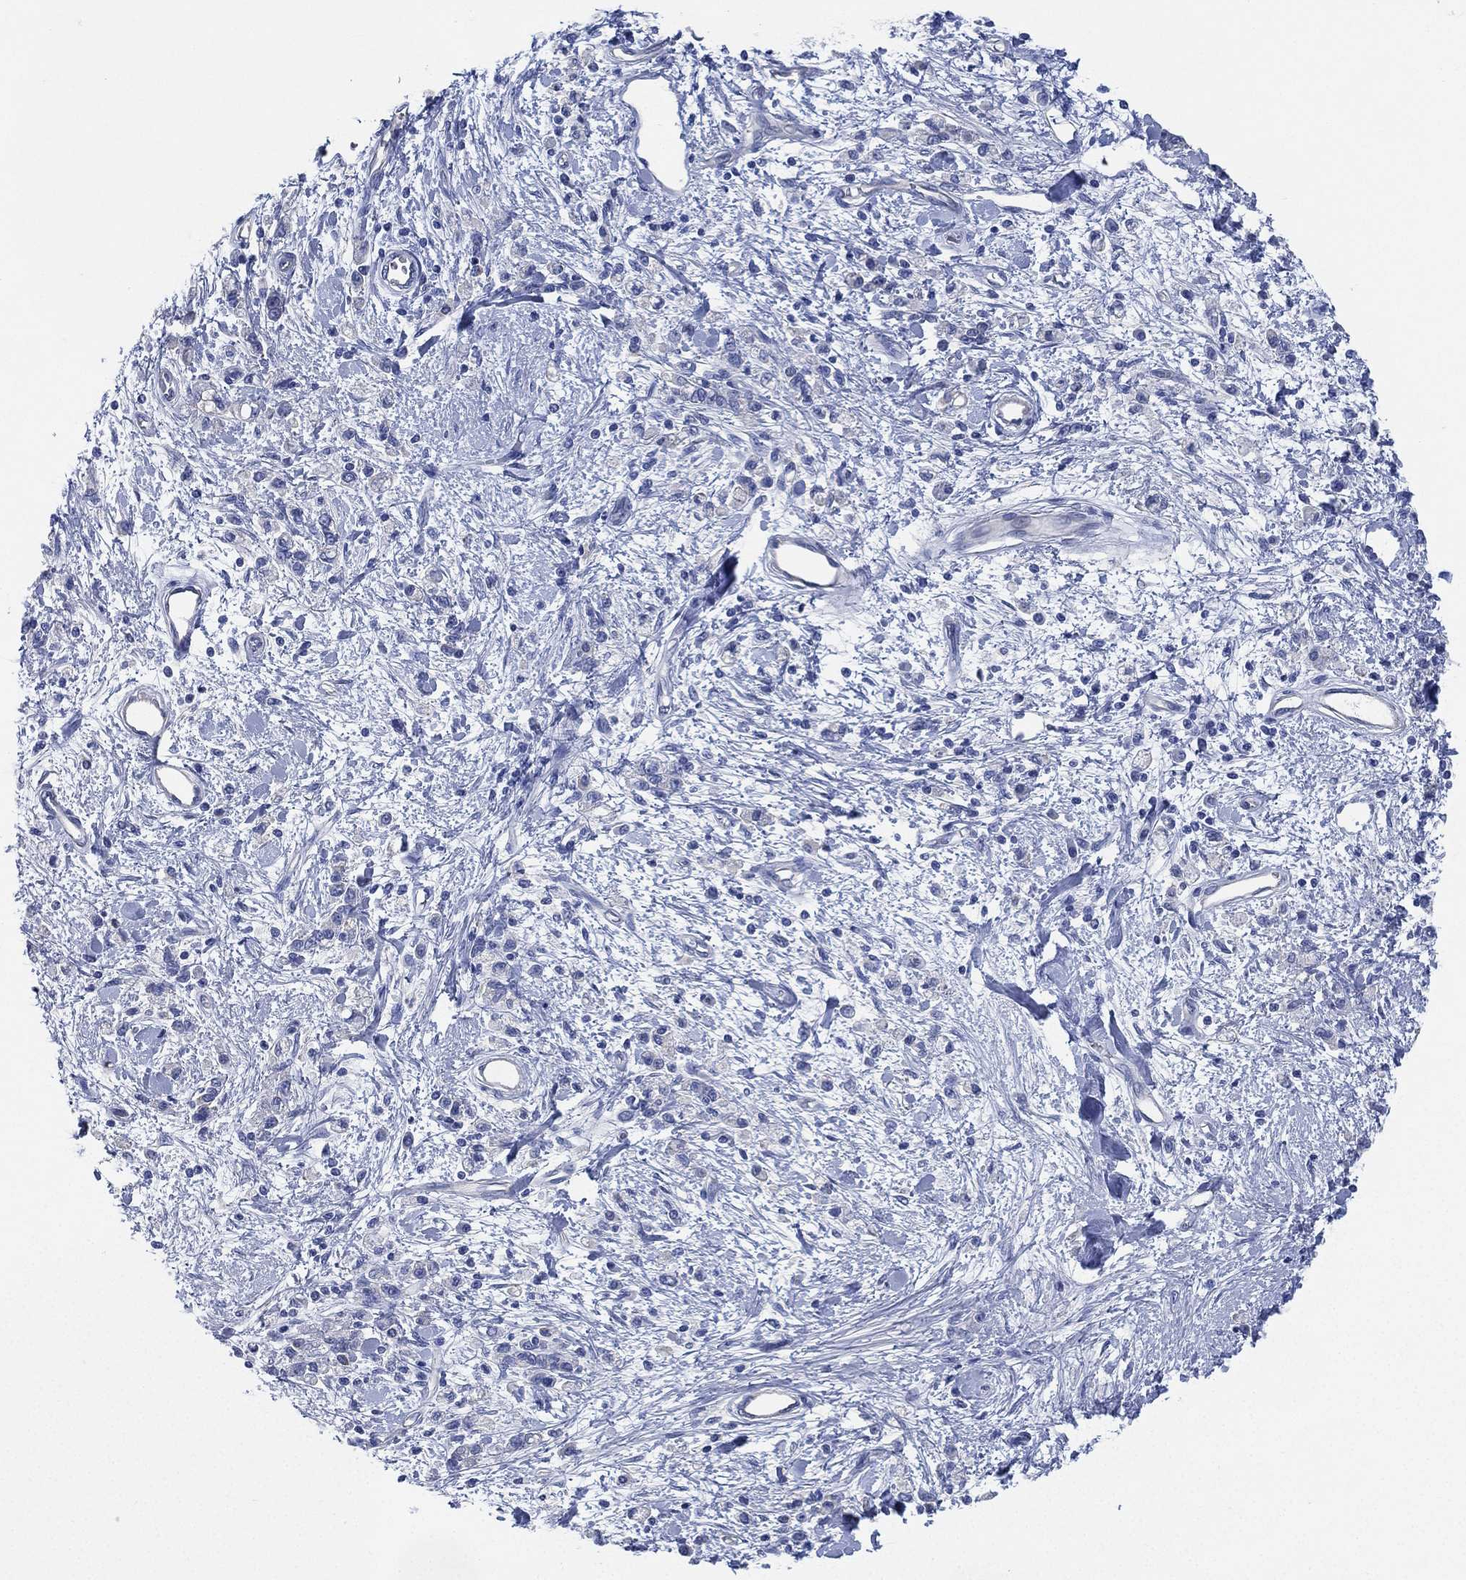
{"staining": {"intensity": "negative", "quantity": "none", "location": "none"}, "tissue": "stomach cancer", "cell_type": "Tumor cells", "image_type": "cancer", "snomed": [{"axis": "morphology", "description": "Adenocarcinoma, NOS"}, {"axis": "topography", "description": "Stomach"}], "caption": "Immunohistochemistry (IHC) histopathology image of human stomach adenocarcinoma stained for a protein (brown), which reveals no expression in tumor cells. Nuclei are stained in blue.", "gene": "CCDC70", "patient": {"sex": "male", "age": 77}}